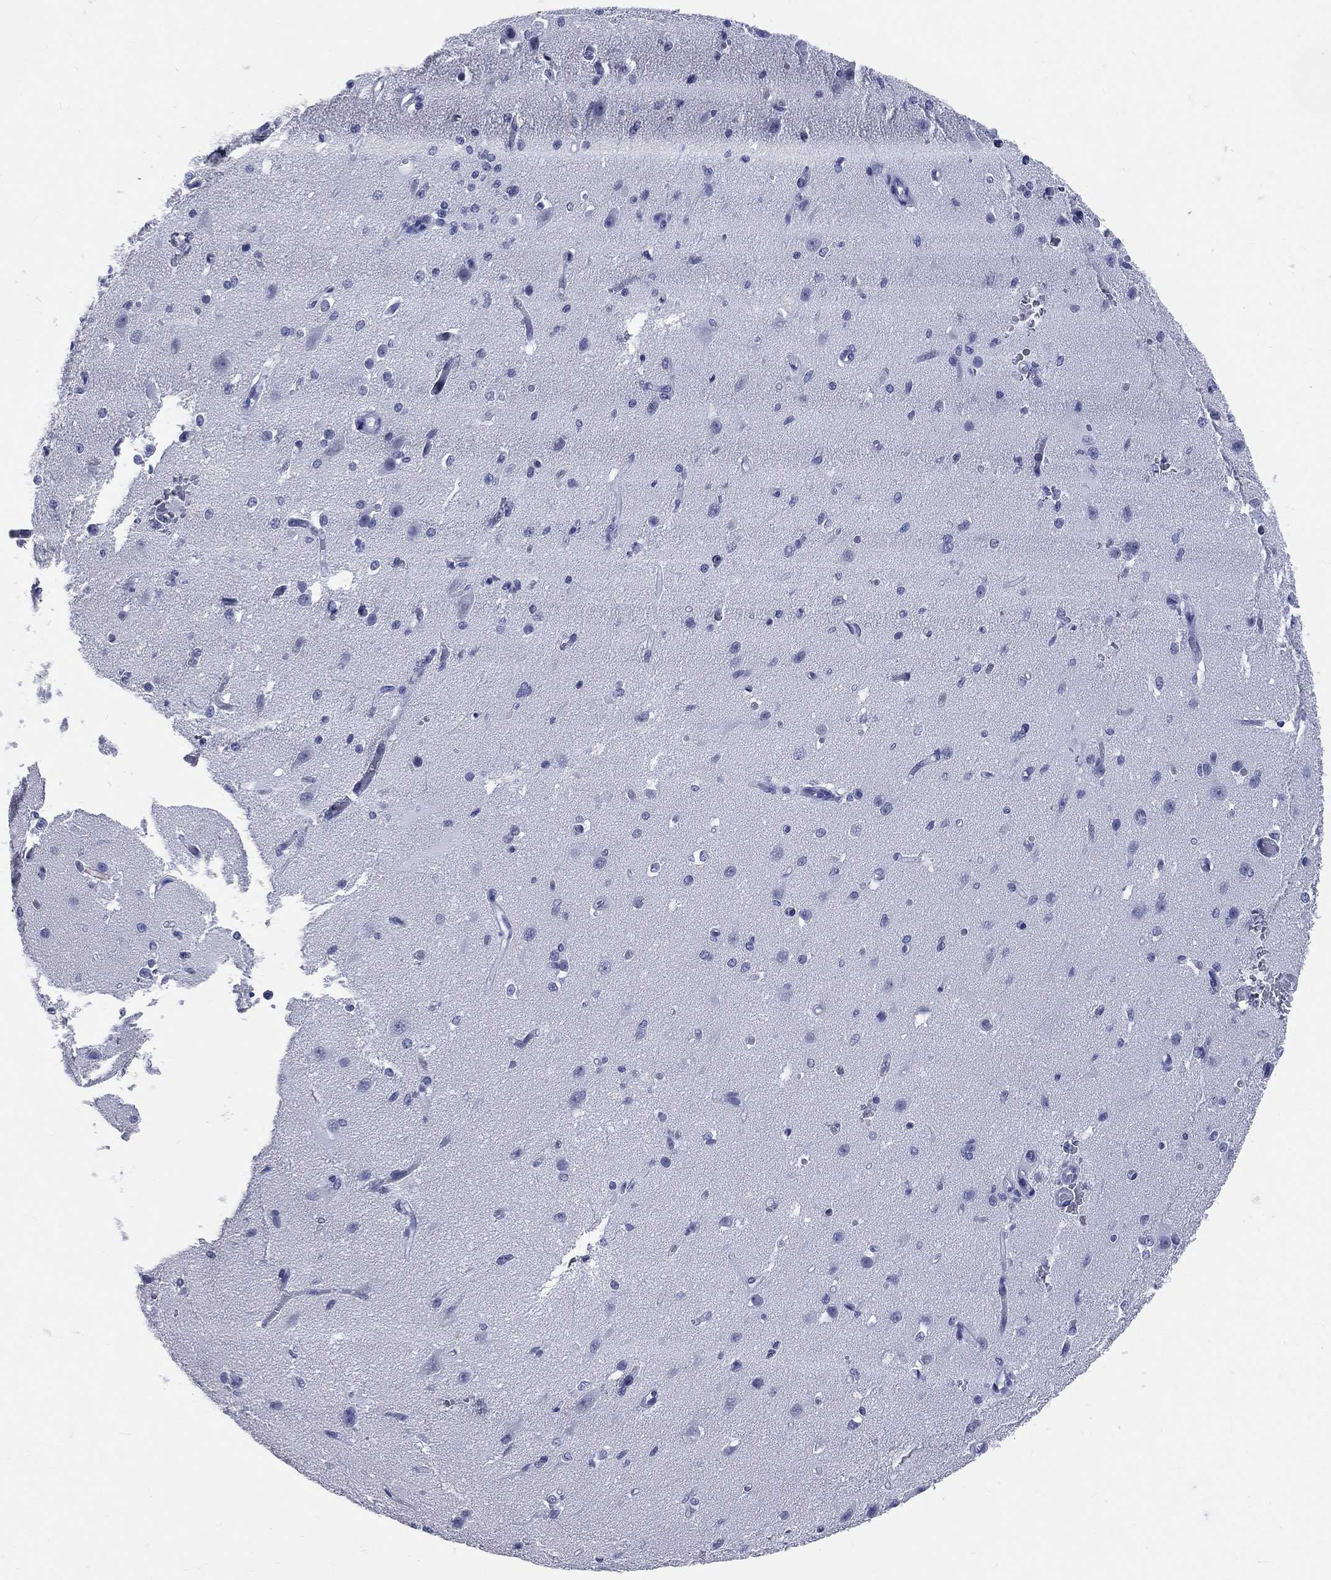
{"staining": {"intensity": "negative", "quantity": "none", "location": "none"}, "tissue": "cerebral cortex", "cell_type": "Endothelial cells", "image_type": "normal", "snomed": [{"axis": "morphology", "description": "Normal tissue, NOS"}, {"axis": "morphology", "description": "Inflammation, NOS"}, {"axis": "topography", "description": "Cerebral cortex"}], "caption": "This micrograph is of benign cerebral cortex stained with immunohistochemistry to label a protein in brown with the nuclei are counter-stained blue. There is no positivity in endothelial cells. Nuclei are stained in blue.", "gene": "MLLT10", "patient": {"sex": "male", "age": 6}}